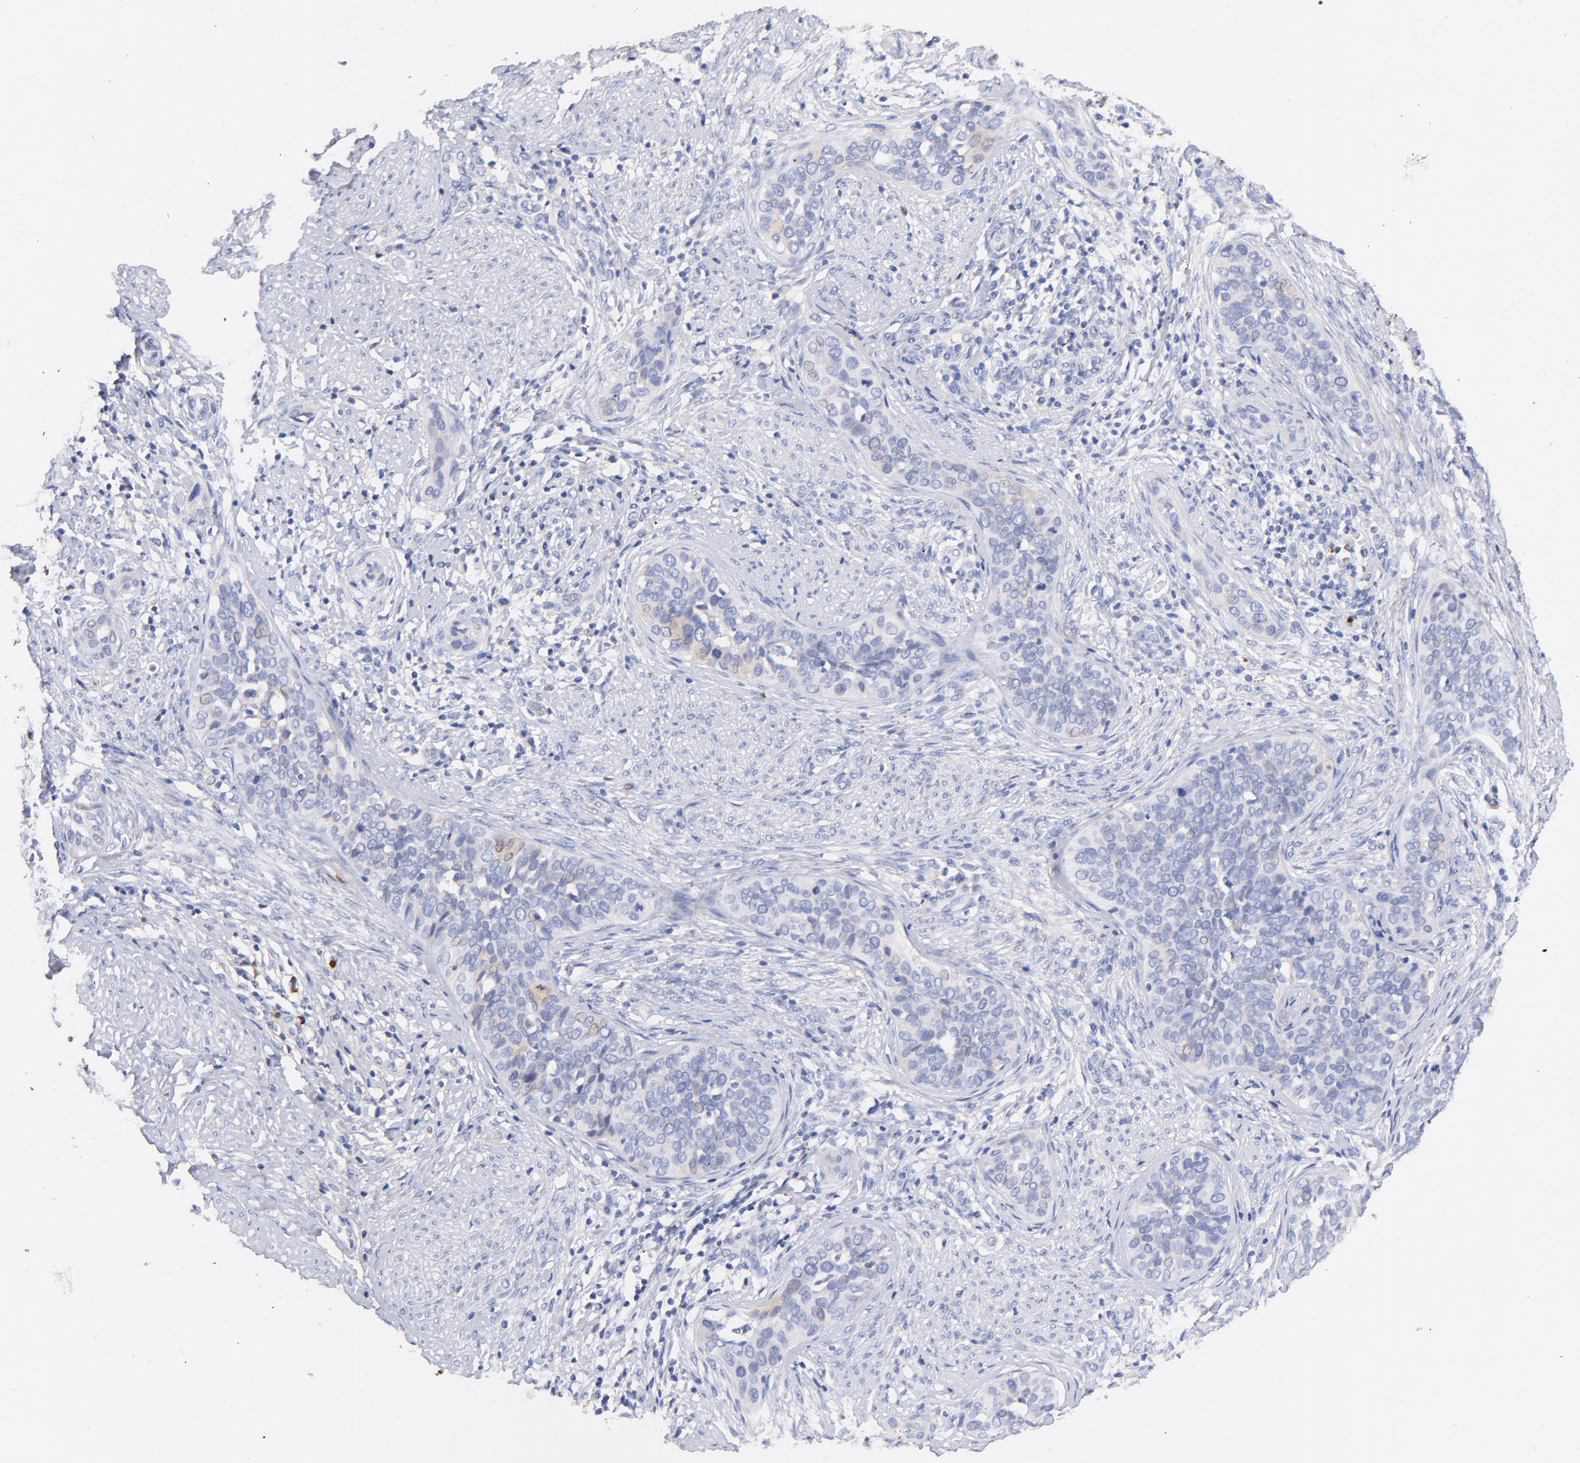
{"staining": {"intensity": "negative", "quantity": "none", "location": "none"}, "tissue": "cervical cancer", "cell_type": "Tumor cells", "image_type": "cancer", "snomed": [{"axis": "morphology", "description": "Squamous cell carcinoma, NOS"}, {"axis": "topography", "description": "Cervix"}], "caption": "The micrograph exhibits no staining of tumor cells in cervical cancer. Brightfield microscopy of IHC stained with DAB (3,3'-diaminobenzidine) (brown) and hematoxylin (blue), captured at high magnification.", "gene": "IGLV7-43", "patient": {"sex": "female", "age": 31}}